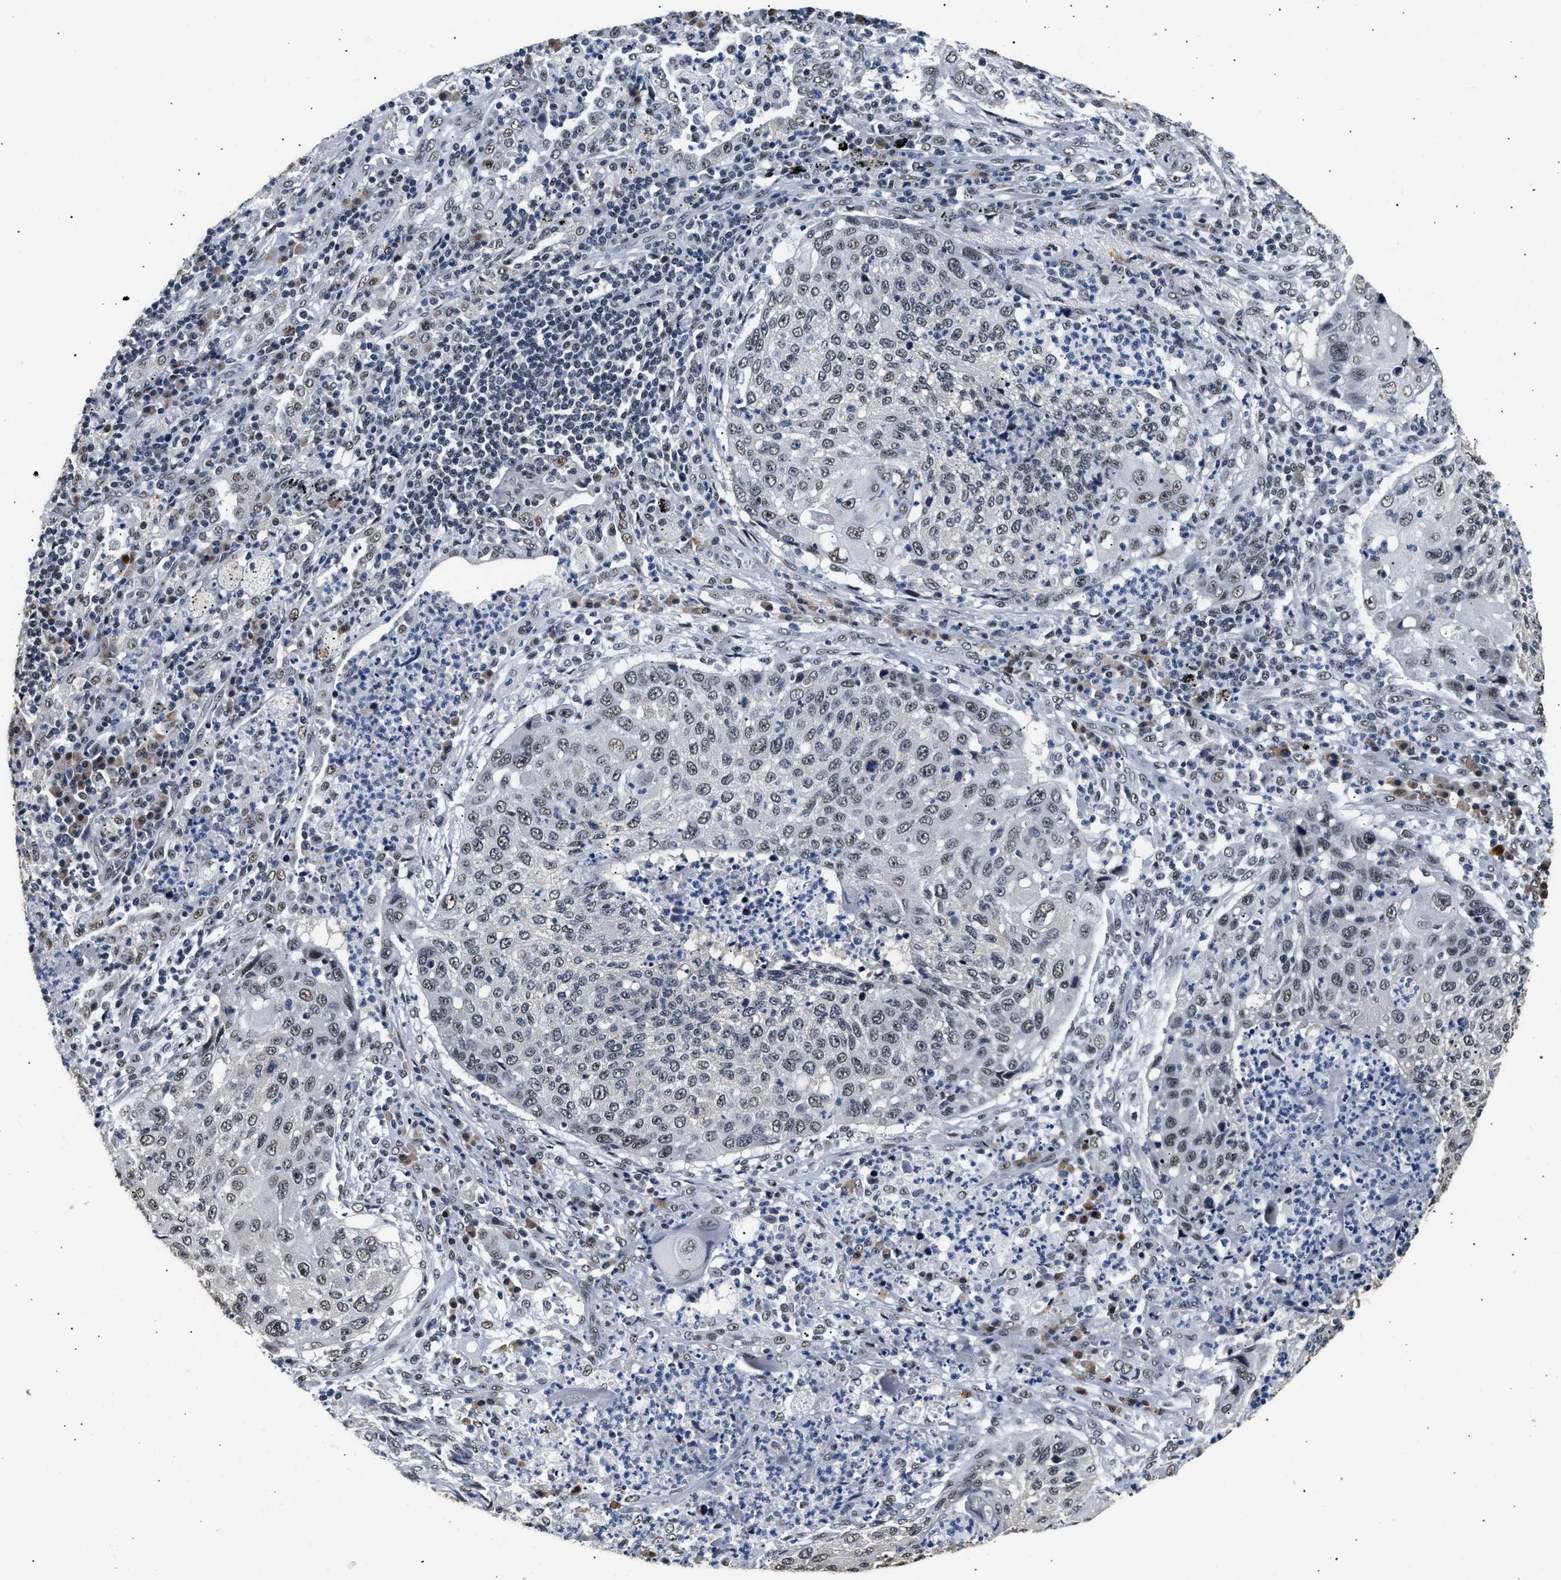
{"staining": {"intensity": "weak", "quantity": "<25%", "location": "nuclear"}, "tissue": "lung cancer", "cell_type": "Tumor cells", "image_type": "cancer", "snomed": [{"axis": "morphology", "description": "Squamous cell carcinoma, NOS"}, {"axis": "topography", "description": "Lung"}], "caption": "Immunohistochemical staining of human lung cancer (squamous cell carcinoma) reveals no significant expression in tumor cells.", "gene": "THOC1", "patient": {"sex": "female", "age": 63}}